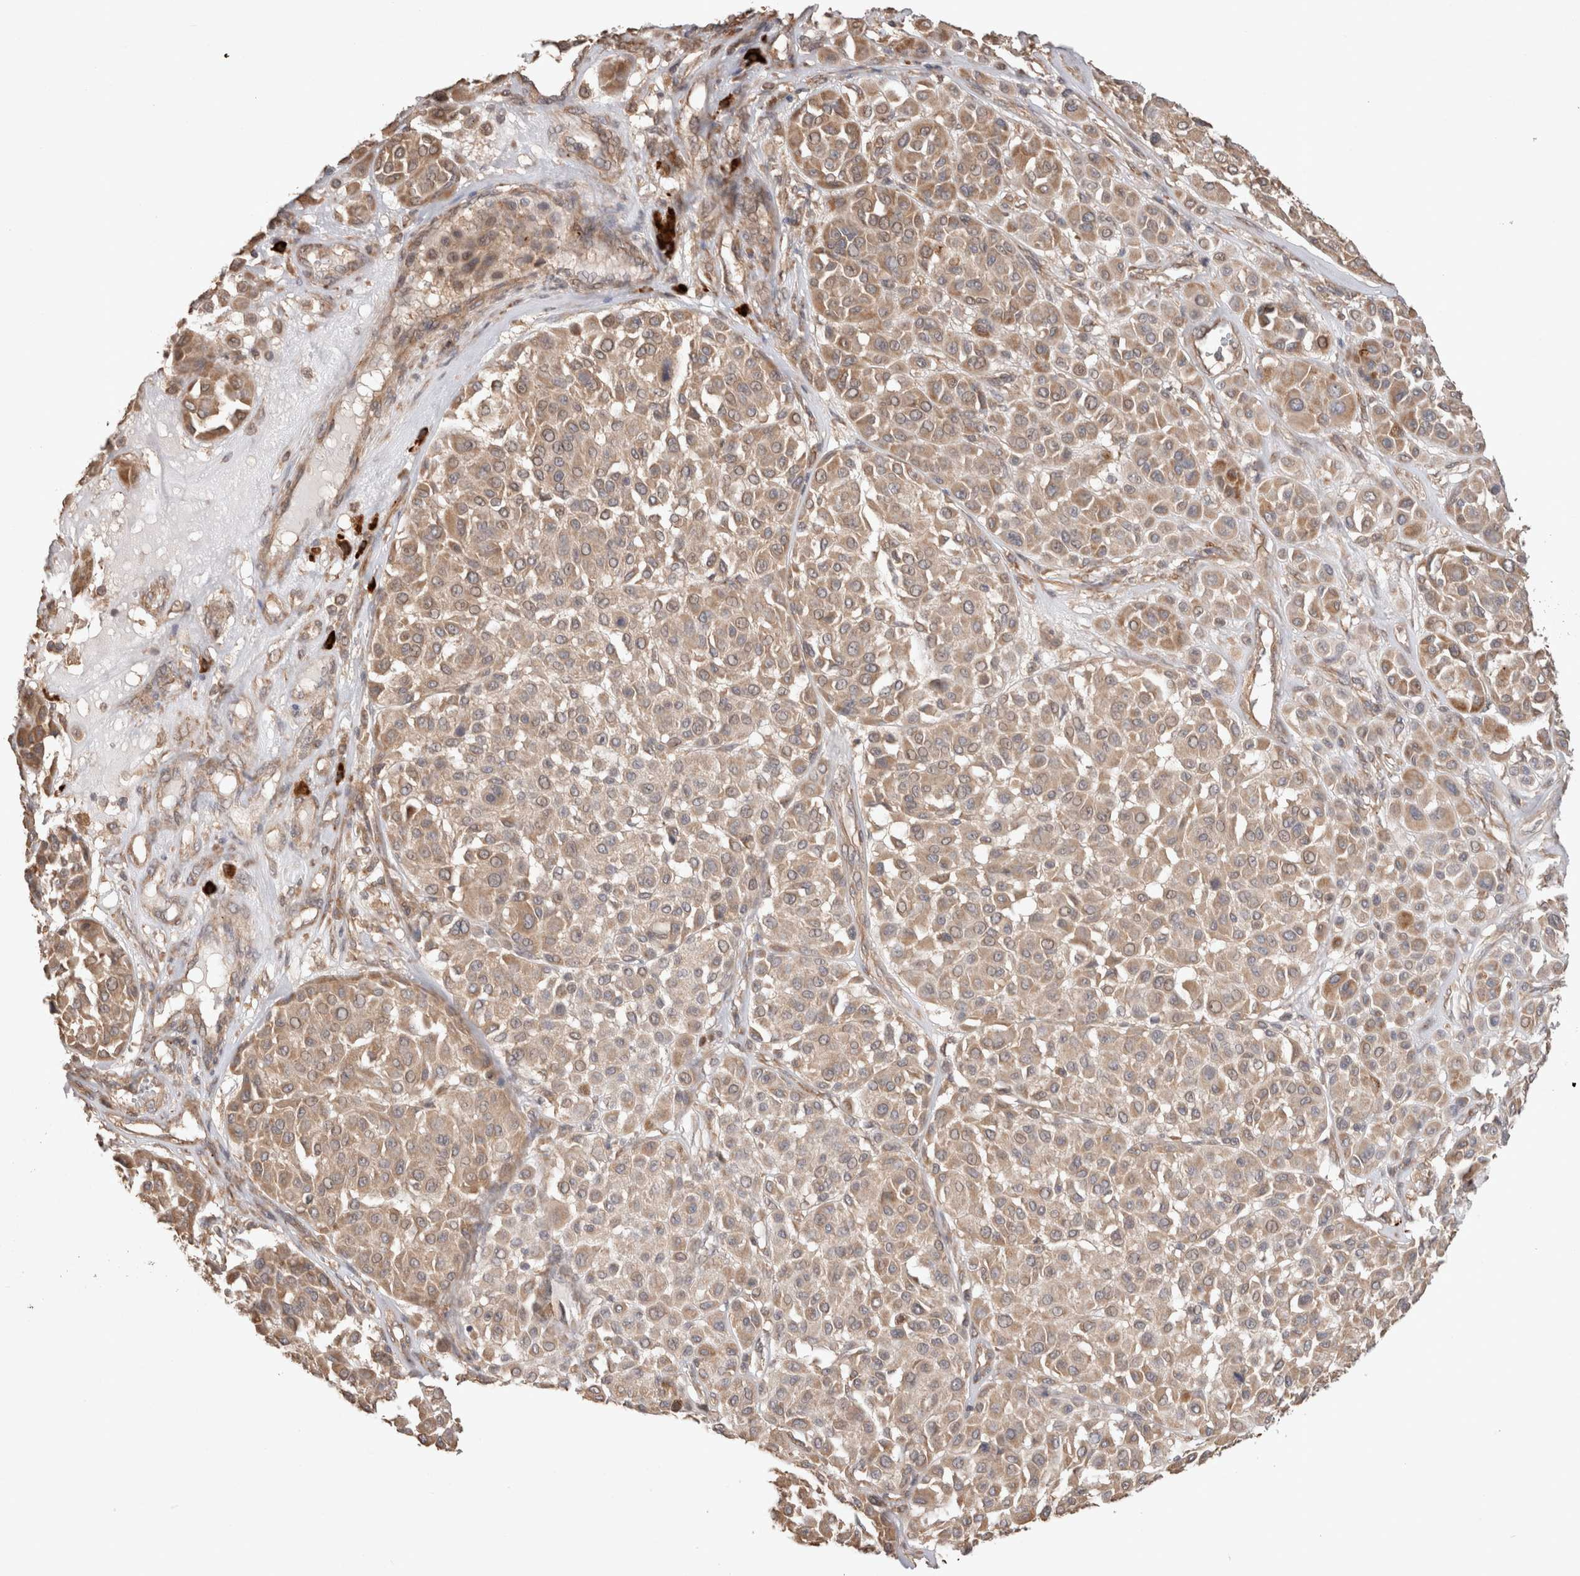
{"staining": {"intensity": "moderate", "quantity": "<25%", "location": "cytoplasmic/membranous"}, "tissue": "melanoma", "cell_type": "Tumor cells", "image_type": "cancer", "snomed": [{"axis": "morphology", "description": "Malignant melanoma, Metastatic site"}, {"axis": "topography", "description": "Soft tissue"}], "caption": "The photomicrograph demonstrates staining of melanoma, revealing moderate cytoplasmic/membranous protein staining (brown color) within tumor cells.", "gene": "HROB", "patient": {"sex": "male", "age": 41}}